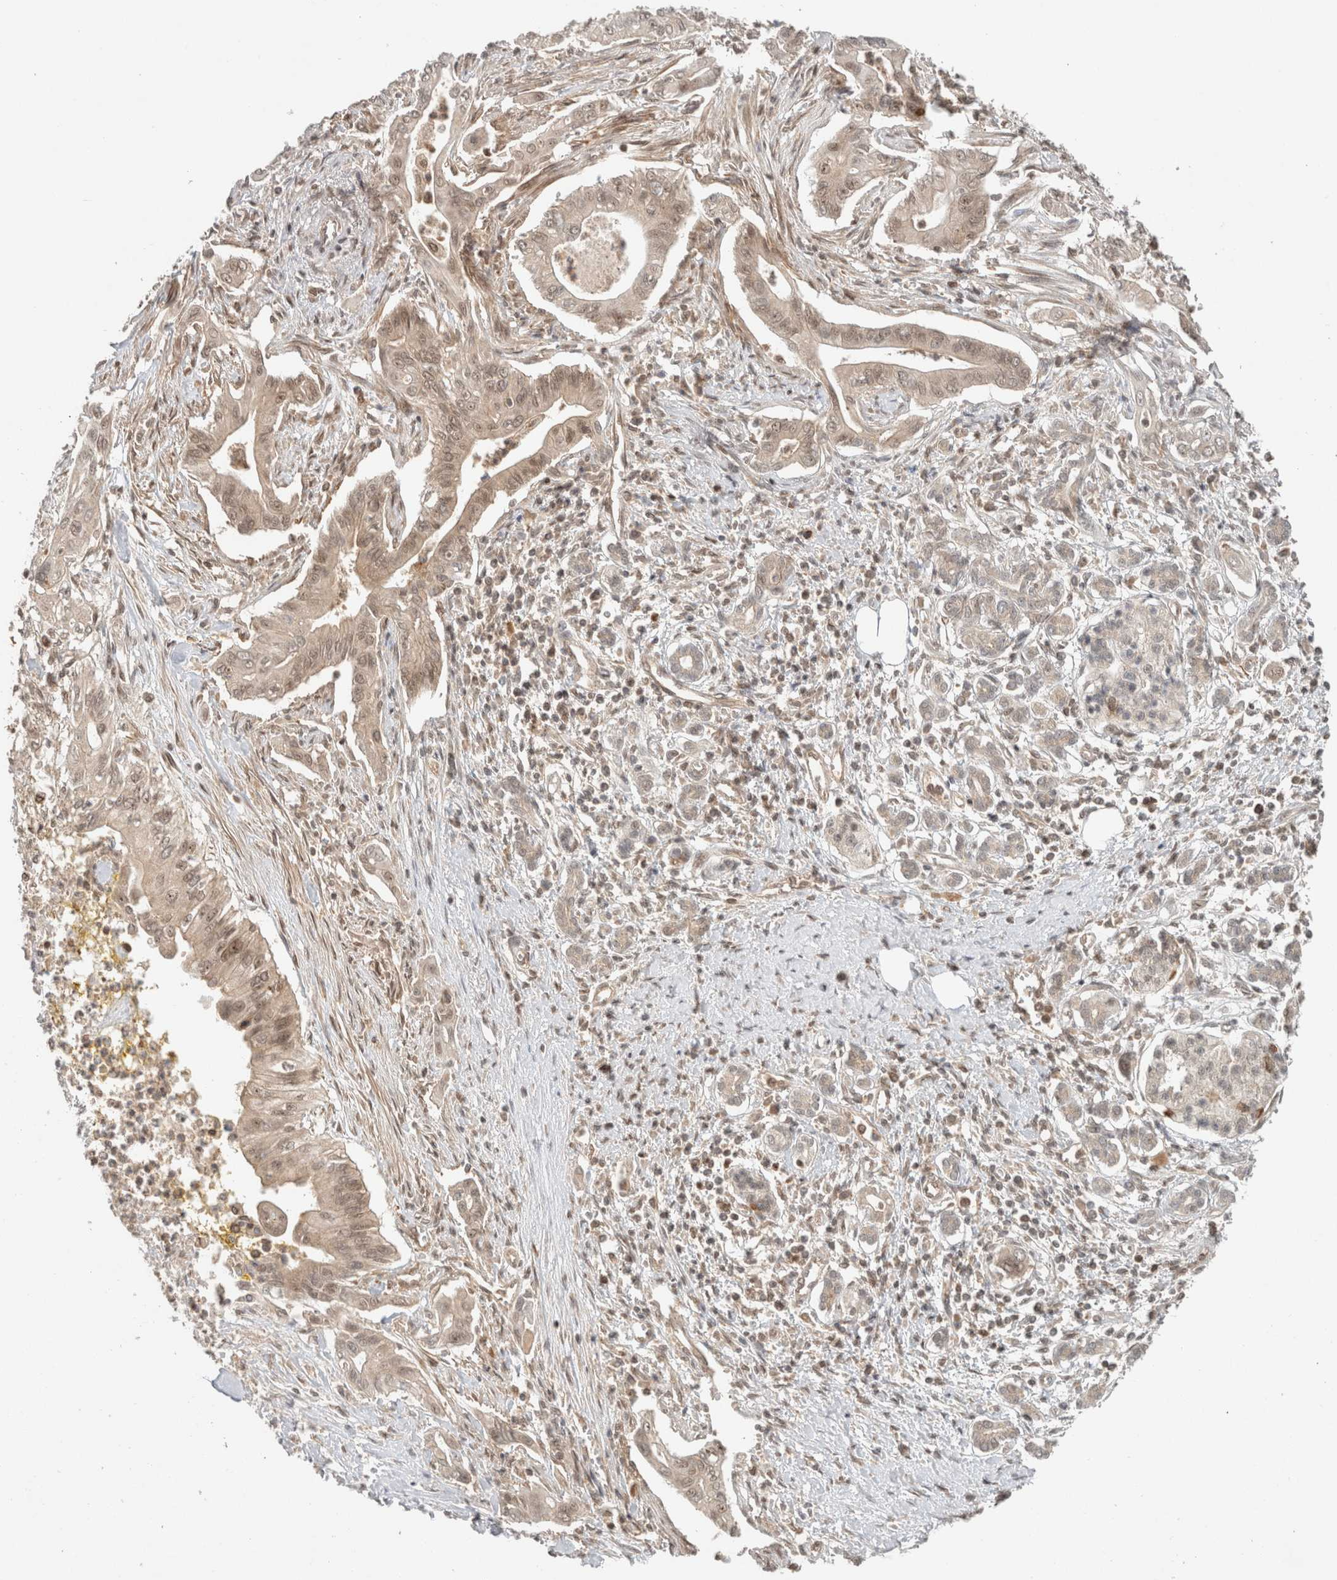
{"staining": {"intensity": "weak", "quantity": ">75%", "location": "cytoplasmic/membranous,nuclear"}, "tissue": "pancreatic cancer", "cell_type": "Tumor cells", "image_type": "cancer", "snomed": [{"axis": "morphology", "description": "Adenocarcinoma, NOS"}, {"axis": "topography", "description": "Pancreas"}], "caption": "Protein expression analysis of human pancreatic cancer (adenocarcinoma) reveals weak cytoplasmic/membranous and nuclear staining in approximately >75% of tumor cells.", "gene": "CAAP1", "patient": {"sex": "male", "age": 58}}